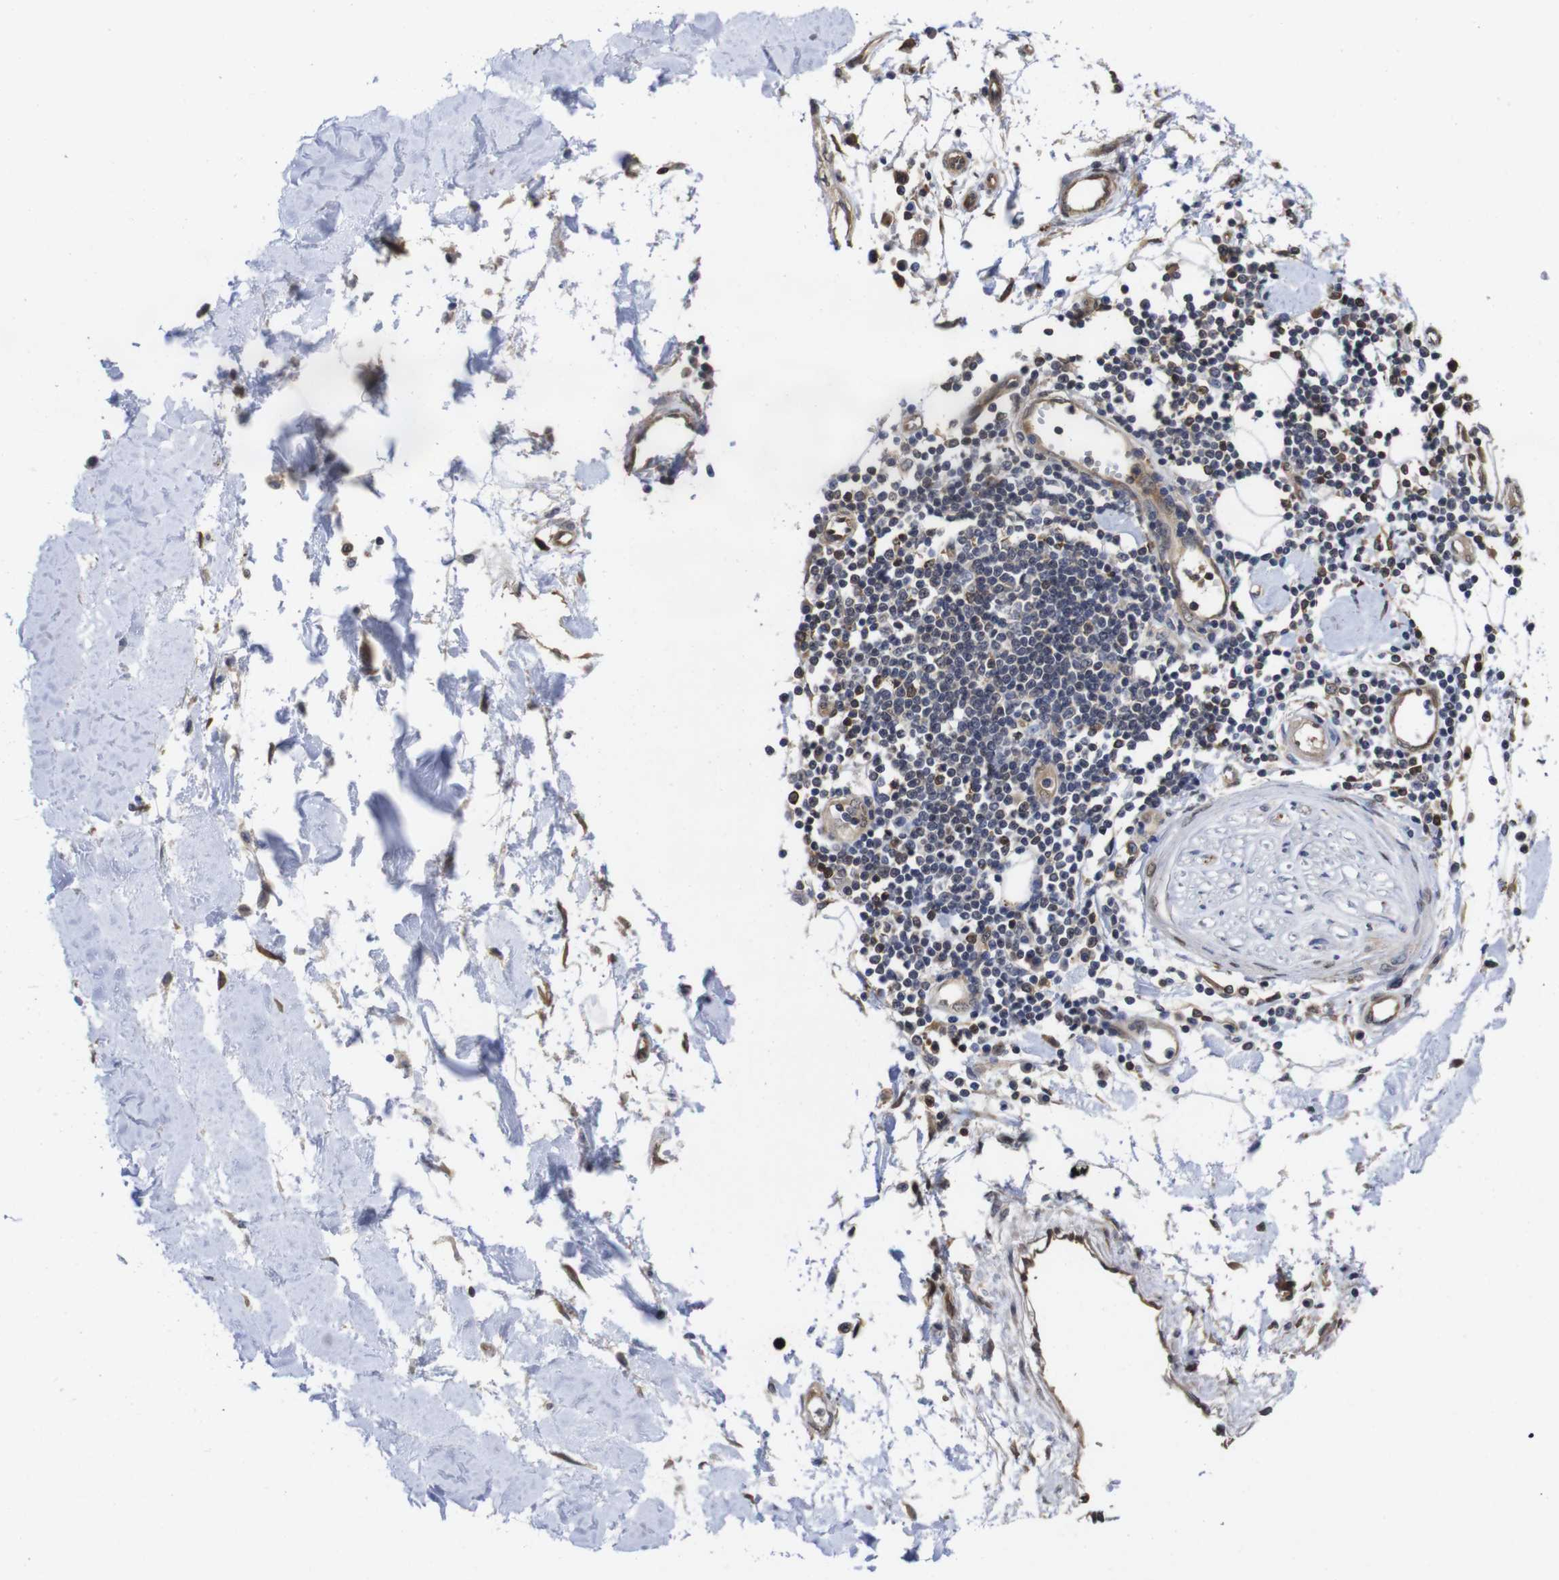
{"staining": {"intensity": "strong", "quantity": ">75%", "location": "nuclear"}, "tissue": "adipose tissue", "cell_type": "Adipocytes", "image_type": "normal", "snomed": [{"axis": "morphology", "description": "Squamous cell carcinoma, NOS"}, {"axis": "topography", "description": "Skin"}], "caption": "Immunohistochemical staining of benign adipose tissue exhibits >75% levels of strong nuclear protein staining in approximately >75% of adipocytes. The staining was performed using DAB (3,3'-diaminobenzidine) to visualize the protein expression in brown, while the nuclei were stained in blue with hematoxylin (Magnification: 20x).", "gene": "SUMO3", "patient": {"sex": "male", "age": 83}}